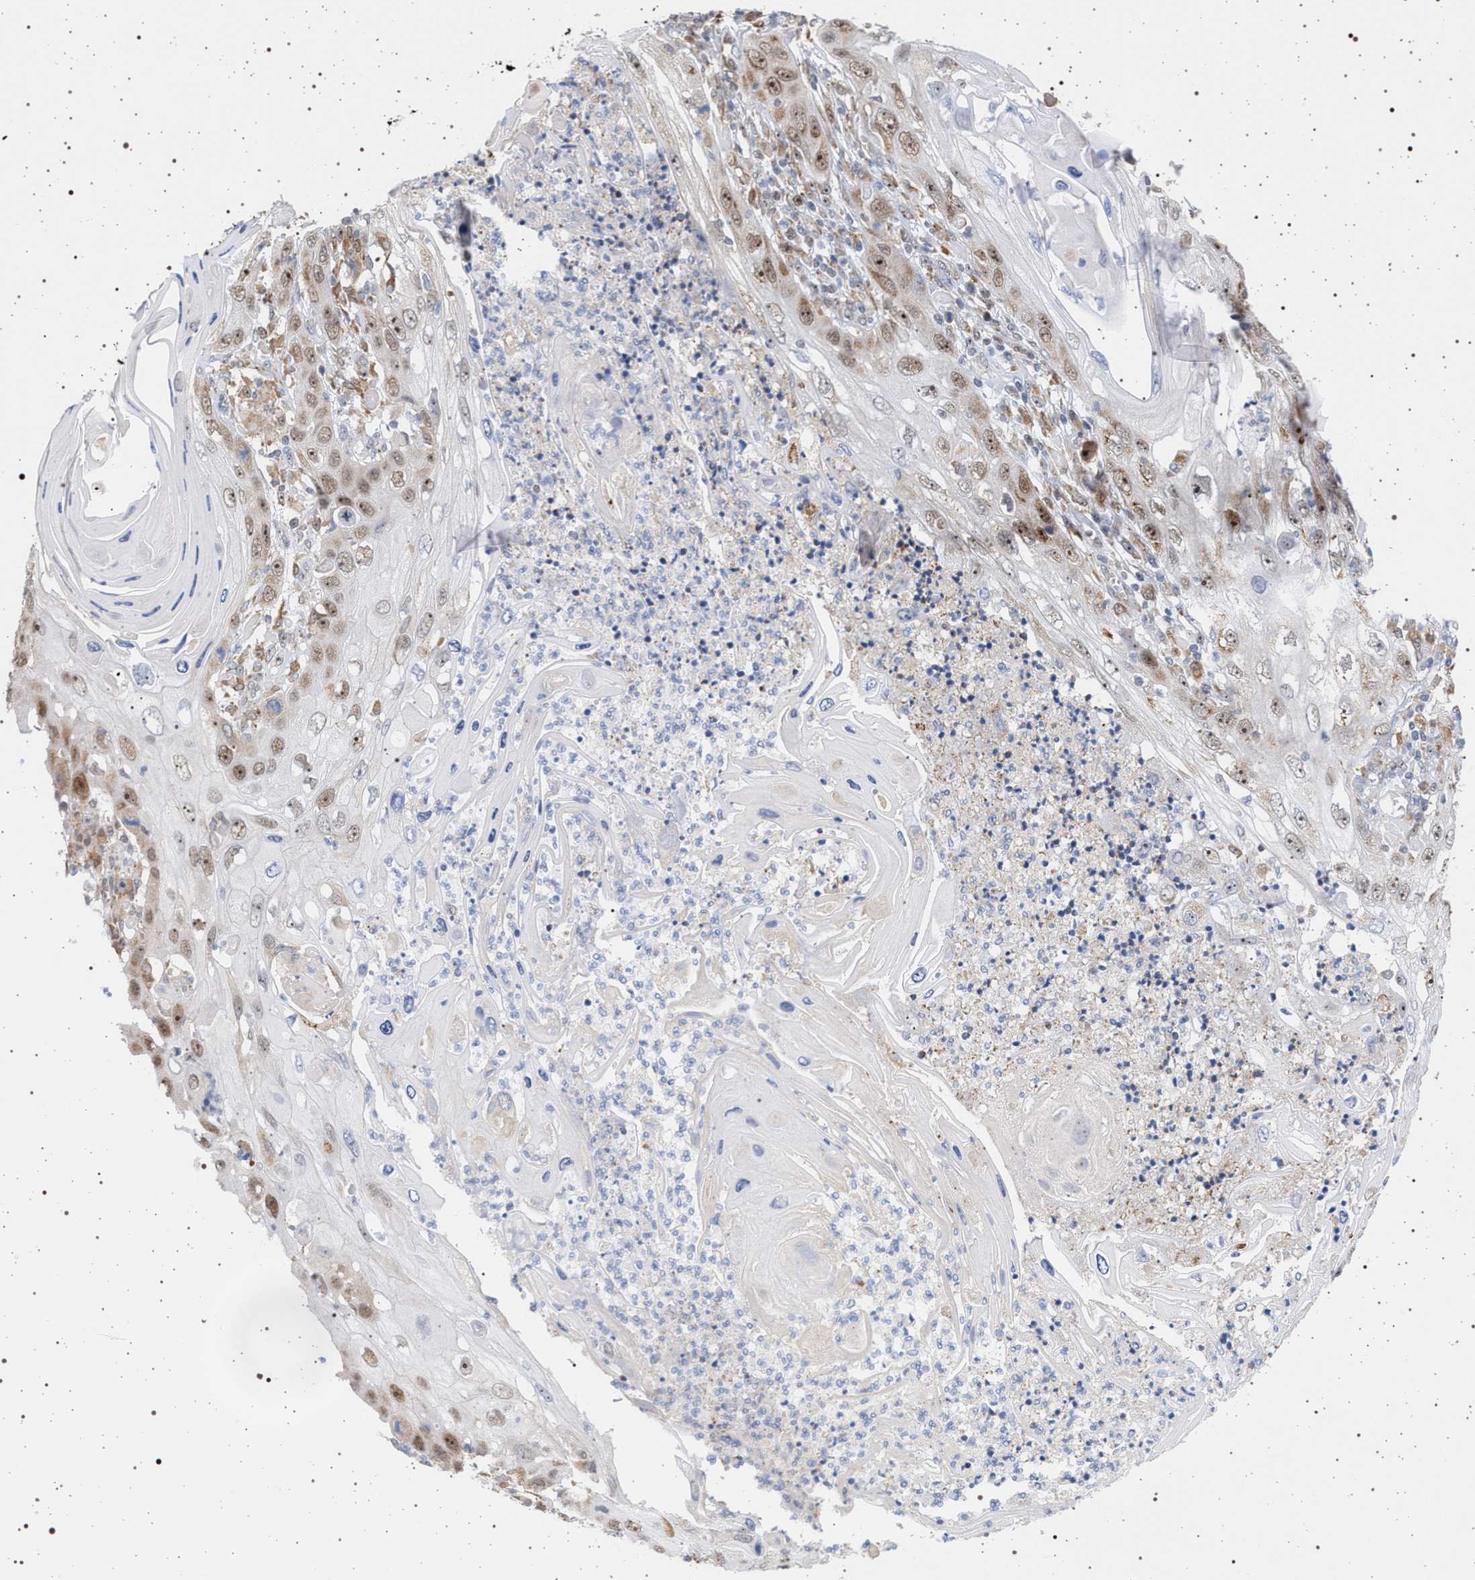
{"staining": {"intensity": "moderate", "quantity": ">75%", "location": "cytoplasmic/membranous,nuclear"}, "tissue": "skin cancer", "cell_type": "Tumor cells", "image_type": "cancer", "snomed": [{"axis": "morphology", "description": "Squamous cell carcinoma, NOS"}, {"axis": "topography", "description": "Skin"}], "caption": "Immunohistochemistry (IHC) of skin squamous cell carcinoma shows medium levels of moderate cytoplasmic/membranous and nuclear expression in about >75% of tumor cells. (DAB (3,3'-diaminobenzidine) IHC with brightfield microscopy, high magnification).", "gene": "ELAC2", "patient": {"sex": "male", "age": 55}}